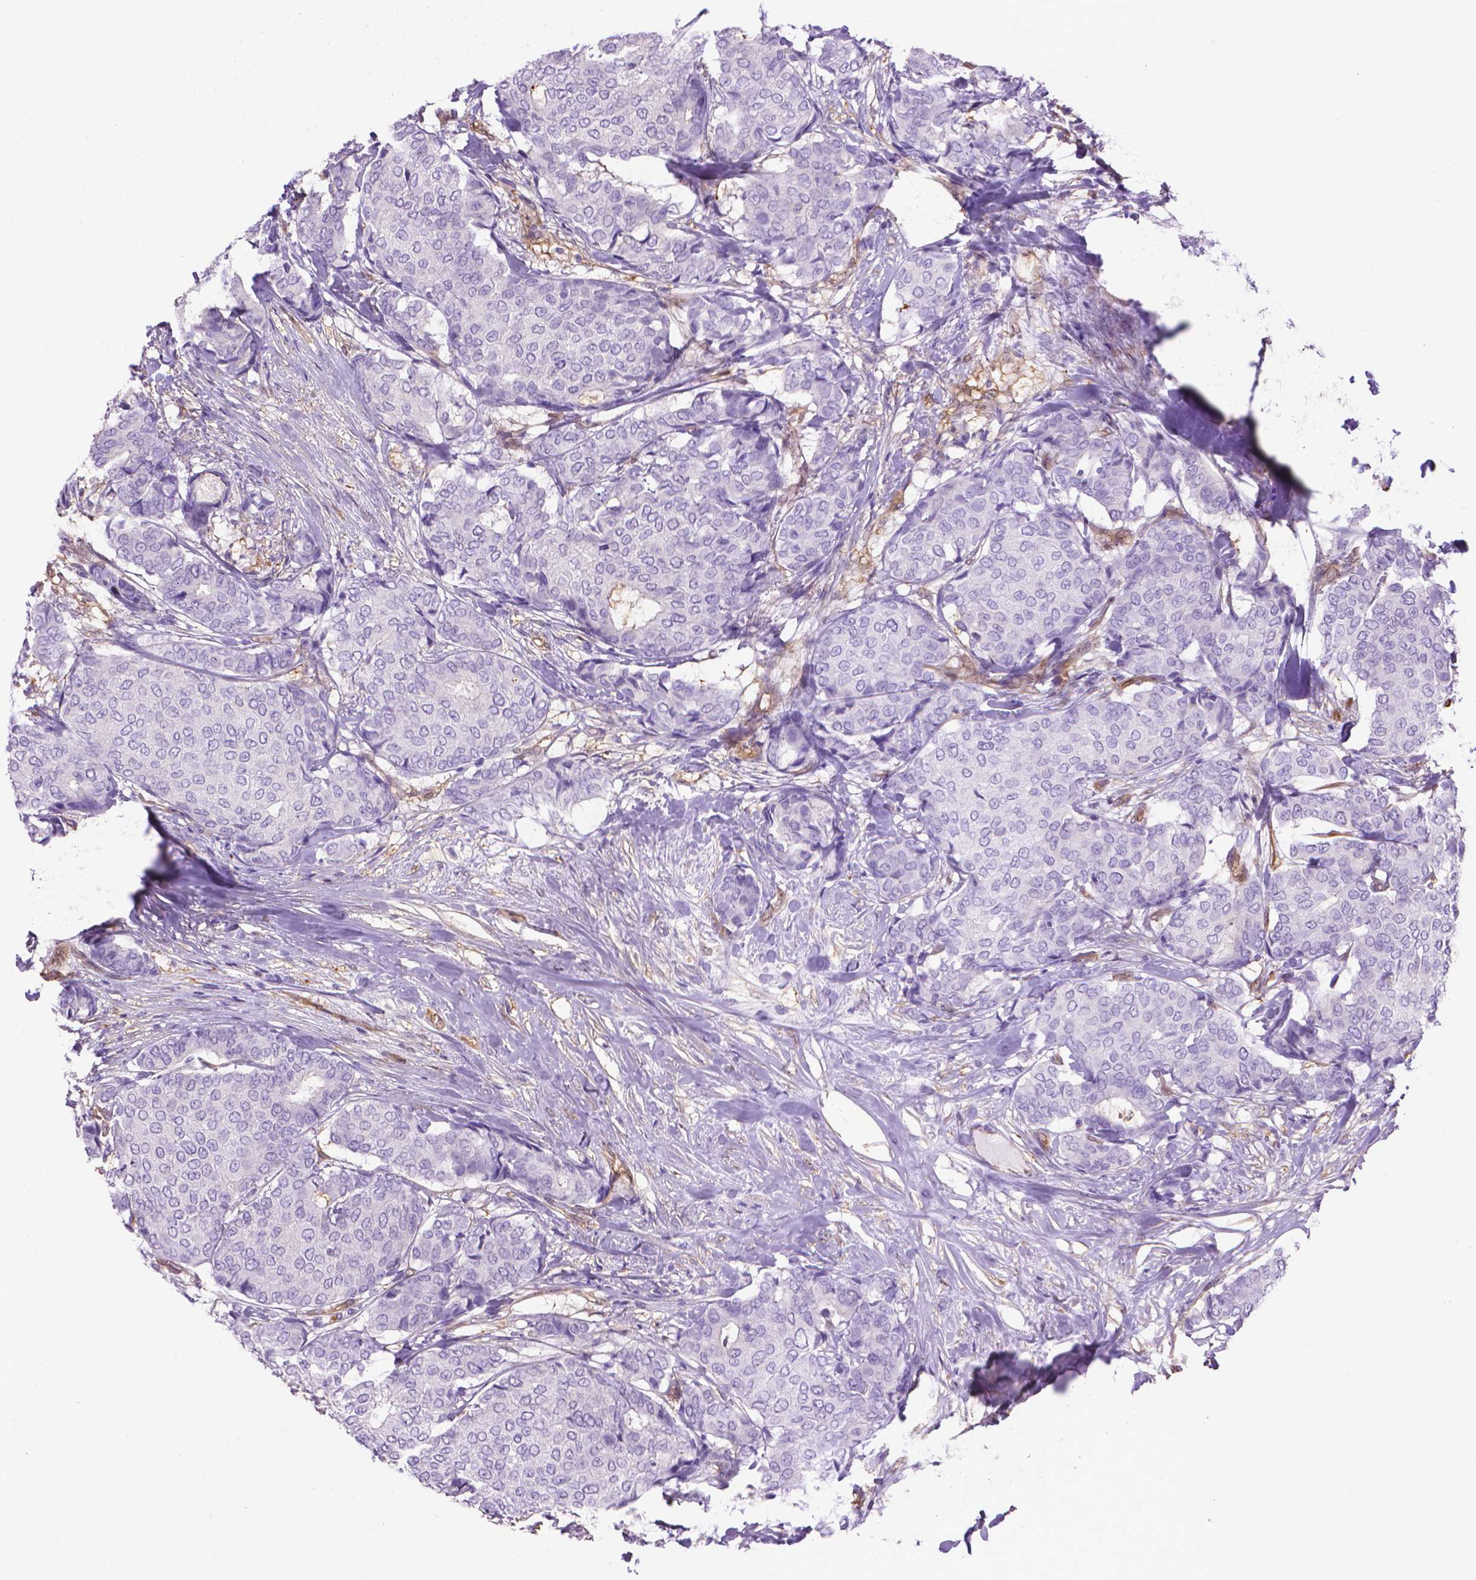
{"staining": {"intensity": "negative", "quantity": "none", "location": "none"}, "tissue": "breast cancer", "cell_type": "Tumor cells", "image_type": "cancer", "snomed": [{"axis": "morphology", "description": "Duct carcinoma"}, {"axis": "topography", "description": "Breast"}], "caption": "Histopathology image shows no significant protein staining in tumor cells of breast cancer (invasive ductal carcinoma).", "gene": "CLIC4", "patient": {"sex": "female", "age": 75}}